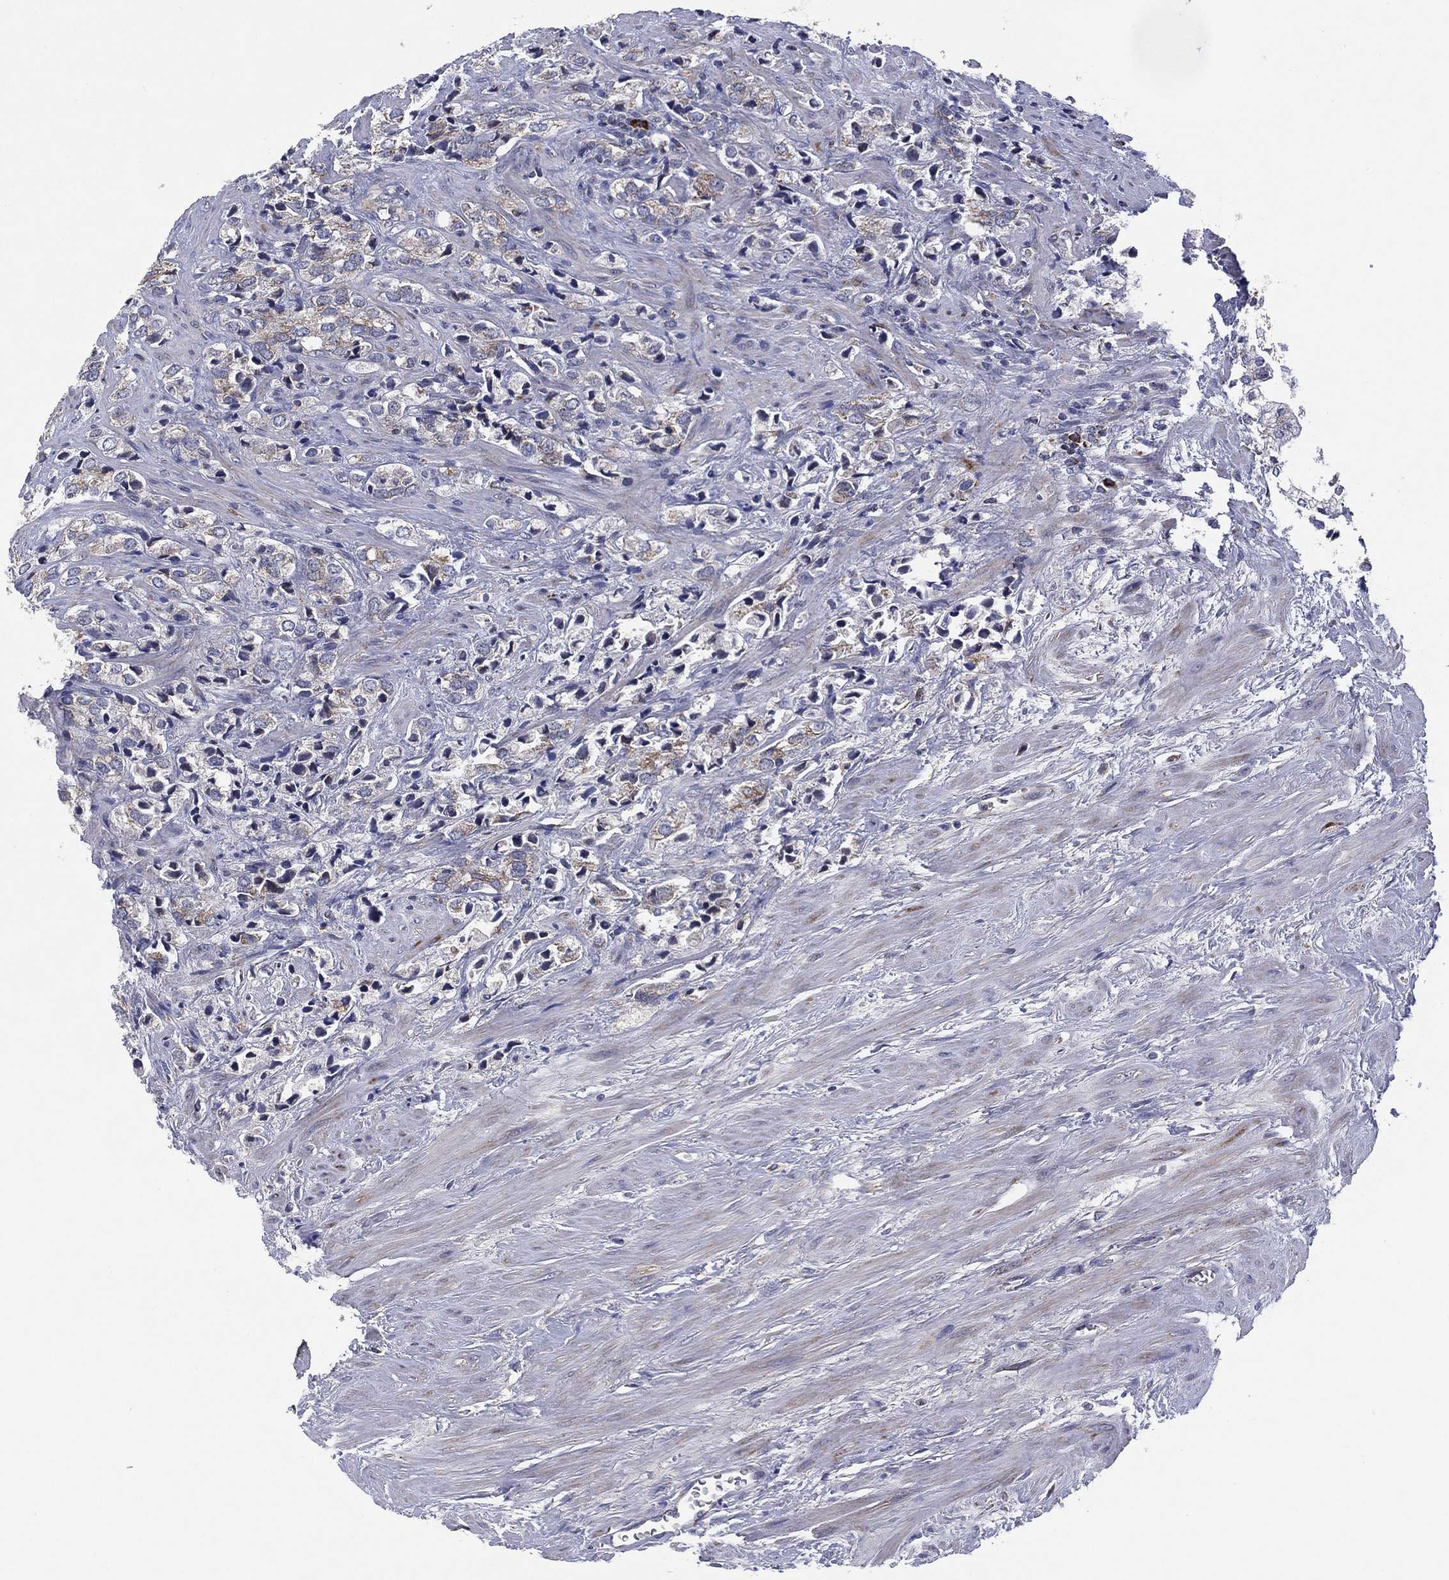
{"staining": {"intensity": "negative", "quantity": "none", "location": "none"}, "tissue": "prostate cancer", "cell_type": "Tumor cells", "image_type": "cancer", "snomed": [{"axis": "morphology", "description": "Adenocarcinoma, NOS"}, {"axis": "topography", "description": "Prostate and seminal vesicle, NOS"}], "caption": "The histopathology image displays no significant expression in tumor cells of prostate cancer (adenocarcinoma). Brightfield microscopy of immunohistochemistry (IHC) stained with DAB (brown) and hematoxylin (blue), captured at high magnification.", "gene": "PPP2R5A", "patient": {"sex": "male", "age": 63}}